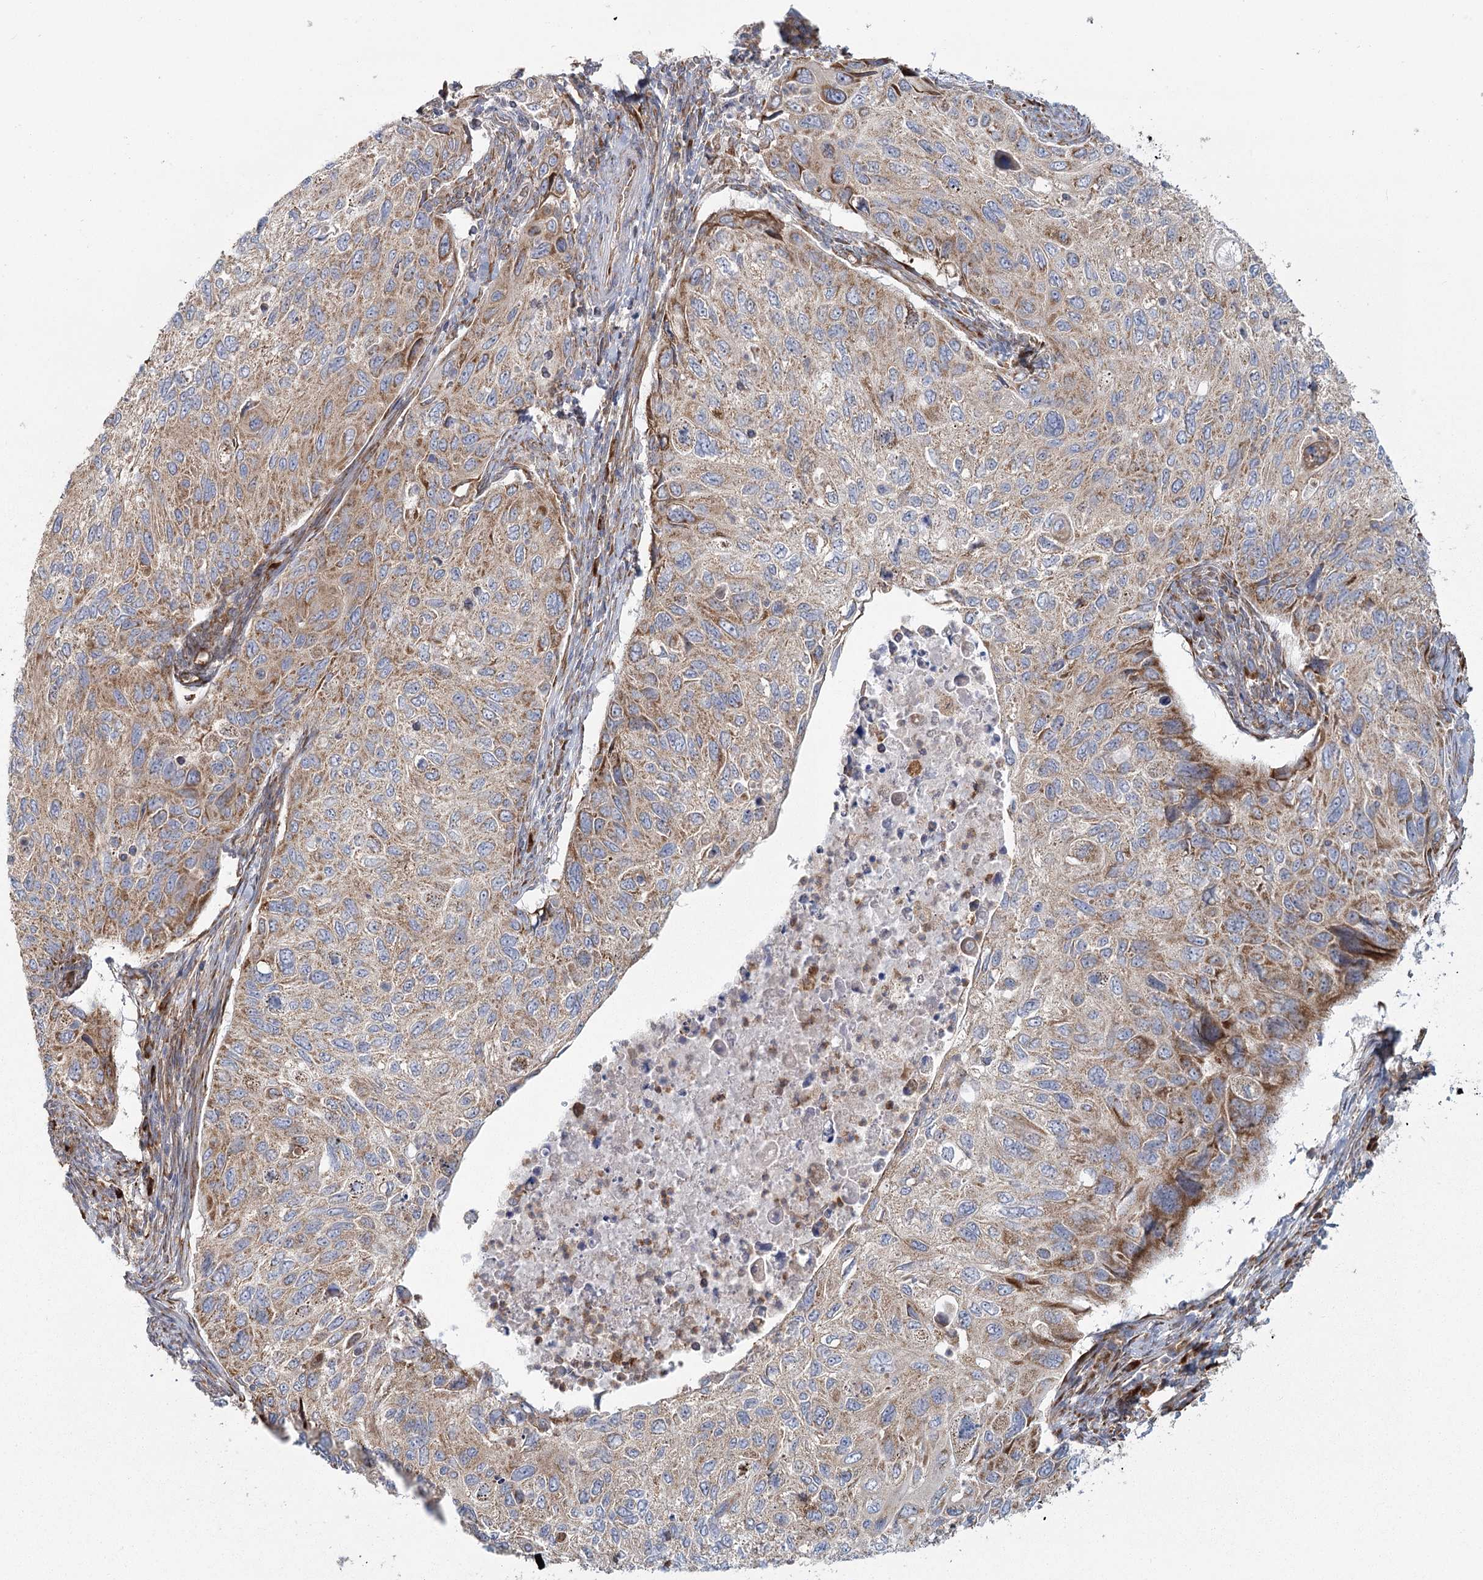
{"staining": {"intensity": "moderate", "quantity": ">75%", "location": "cytoplasmic/membranous"}, "tissue": "cervical cancer", "cell_type": "Tumor cells", "image_type": "cancer", "snomed": [{"axis": "morphology", "description": "Squamous cell carcinoma, NOS"}, {"axis": "topography", "description": "Cervix"}], "caption": "Brown immunohistochemical staining in human cervical cancer (squamous cell carcinoma) displays moderate cytoplasmic/membranous expression in about >75% of tumor cells. (Brightfield microscopy of DAB IHC at high magnification).", "gene": "HARS2", "patient": {"sex": "female", "age": 70}}